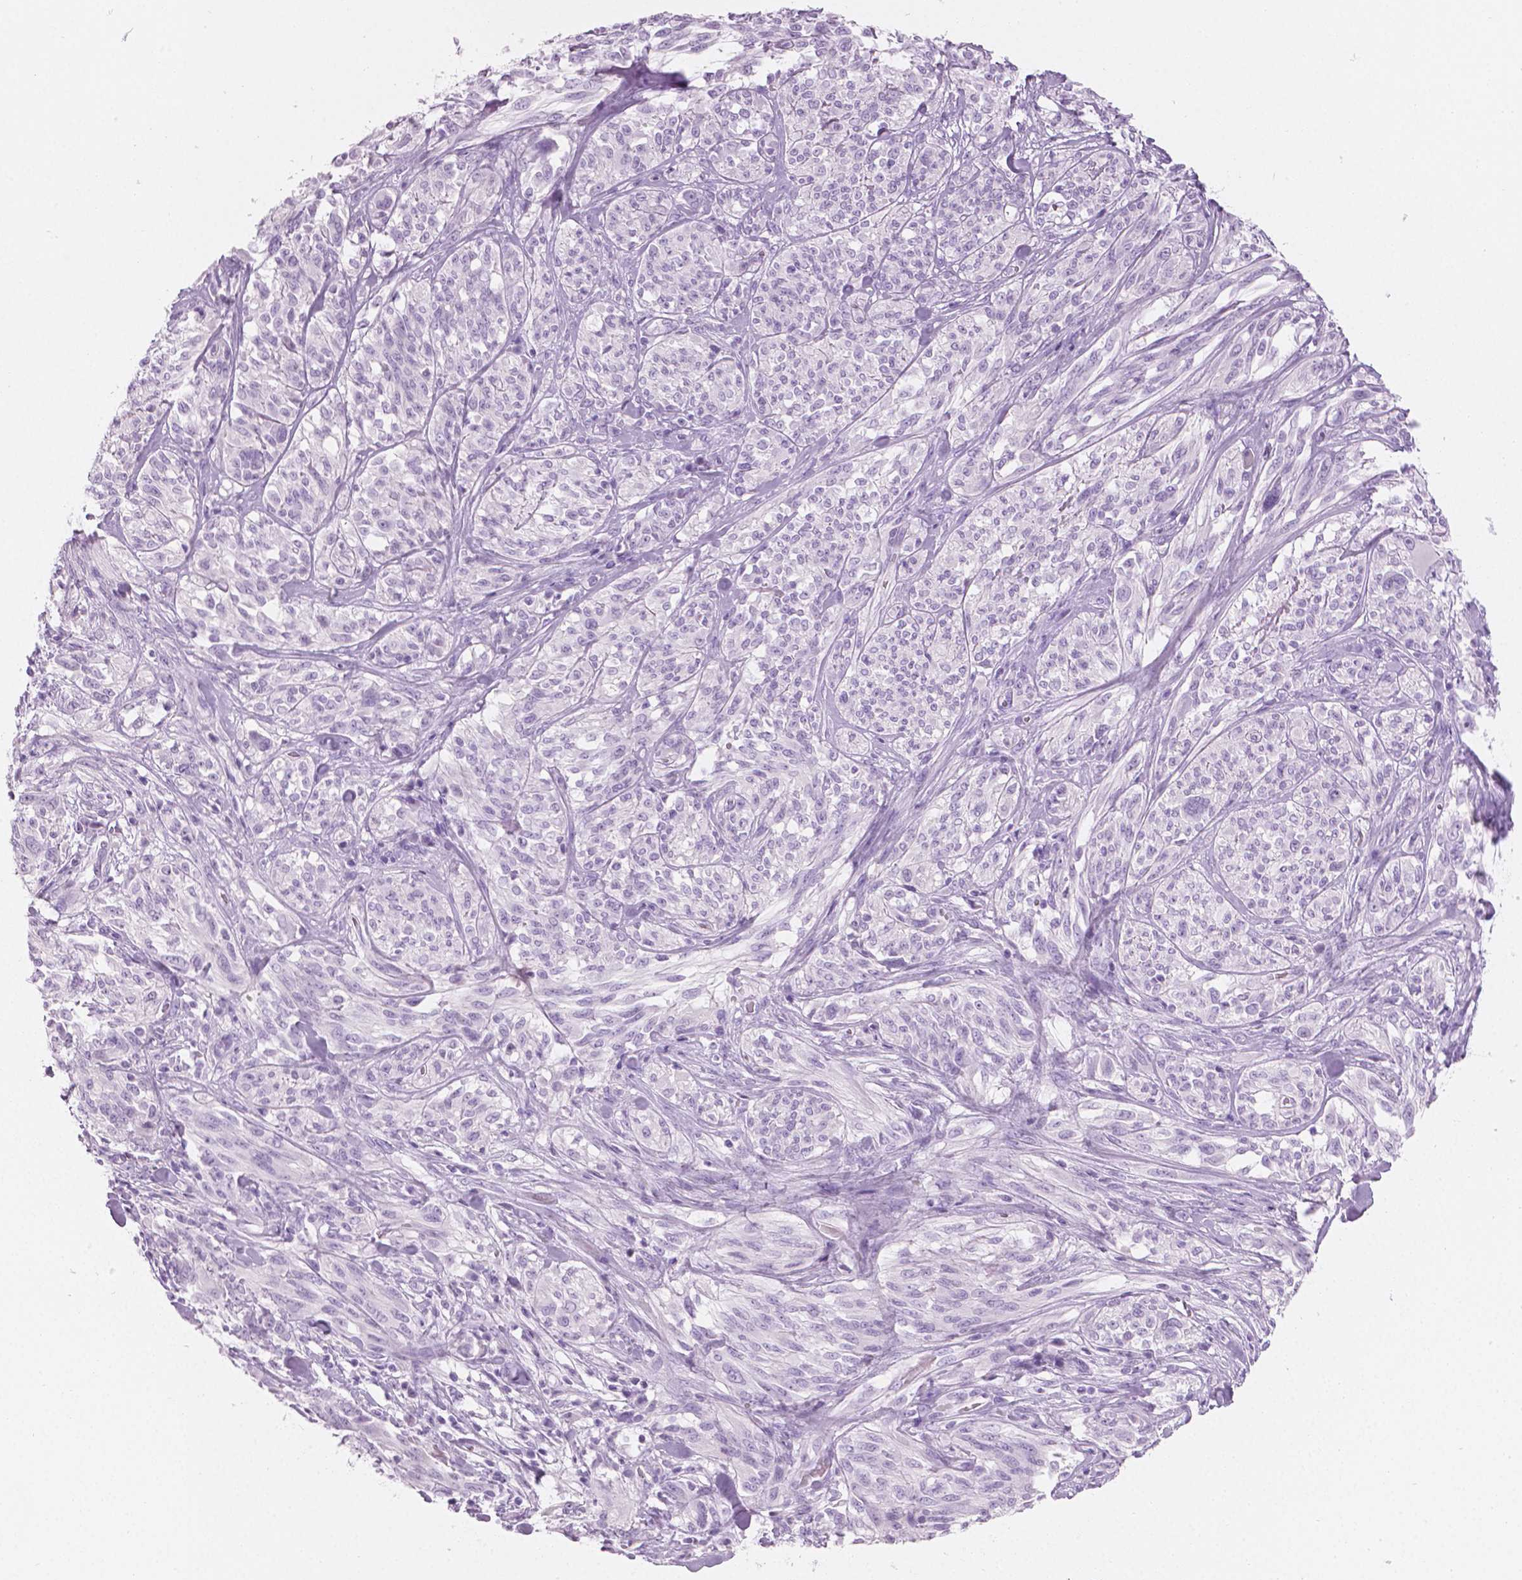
{"staining": {"intensity": "negative", "quantity": "none", "location": "none"}, "tissue": "melanoma", "cell_type": "Tumor cells", "image_type": "cancer", "snomed": [{"axis": "morphology", "description": "Malignant melanoma, NOS"}, {"axis": "topography", "description": "Skin"}], "caption": "Immunohistochemical staining of human malignant melanoma reveals no significant positivity in tumor cells.", "gene": "PLIN4", "patient": {"sex": "female", "age": 91}}